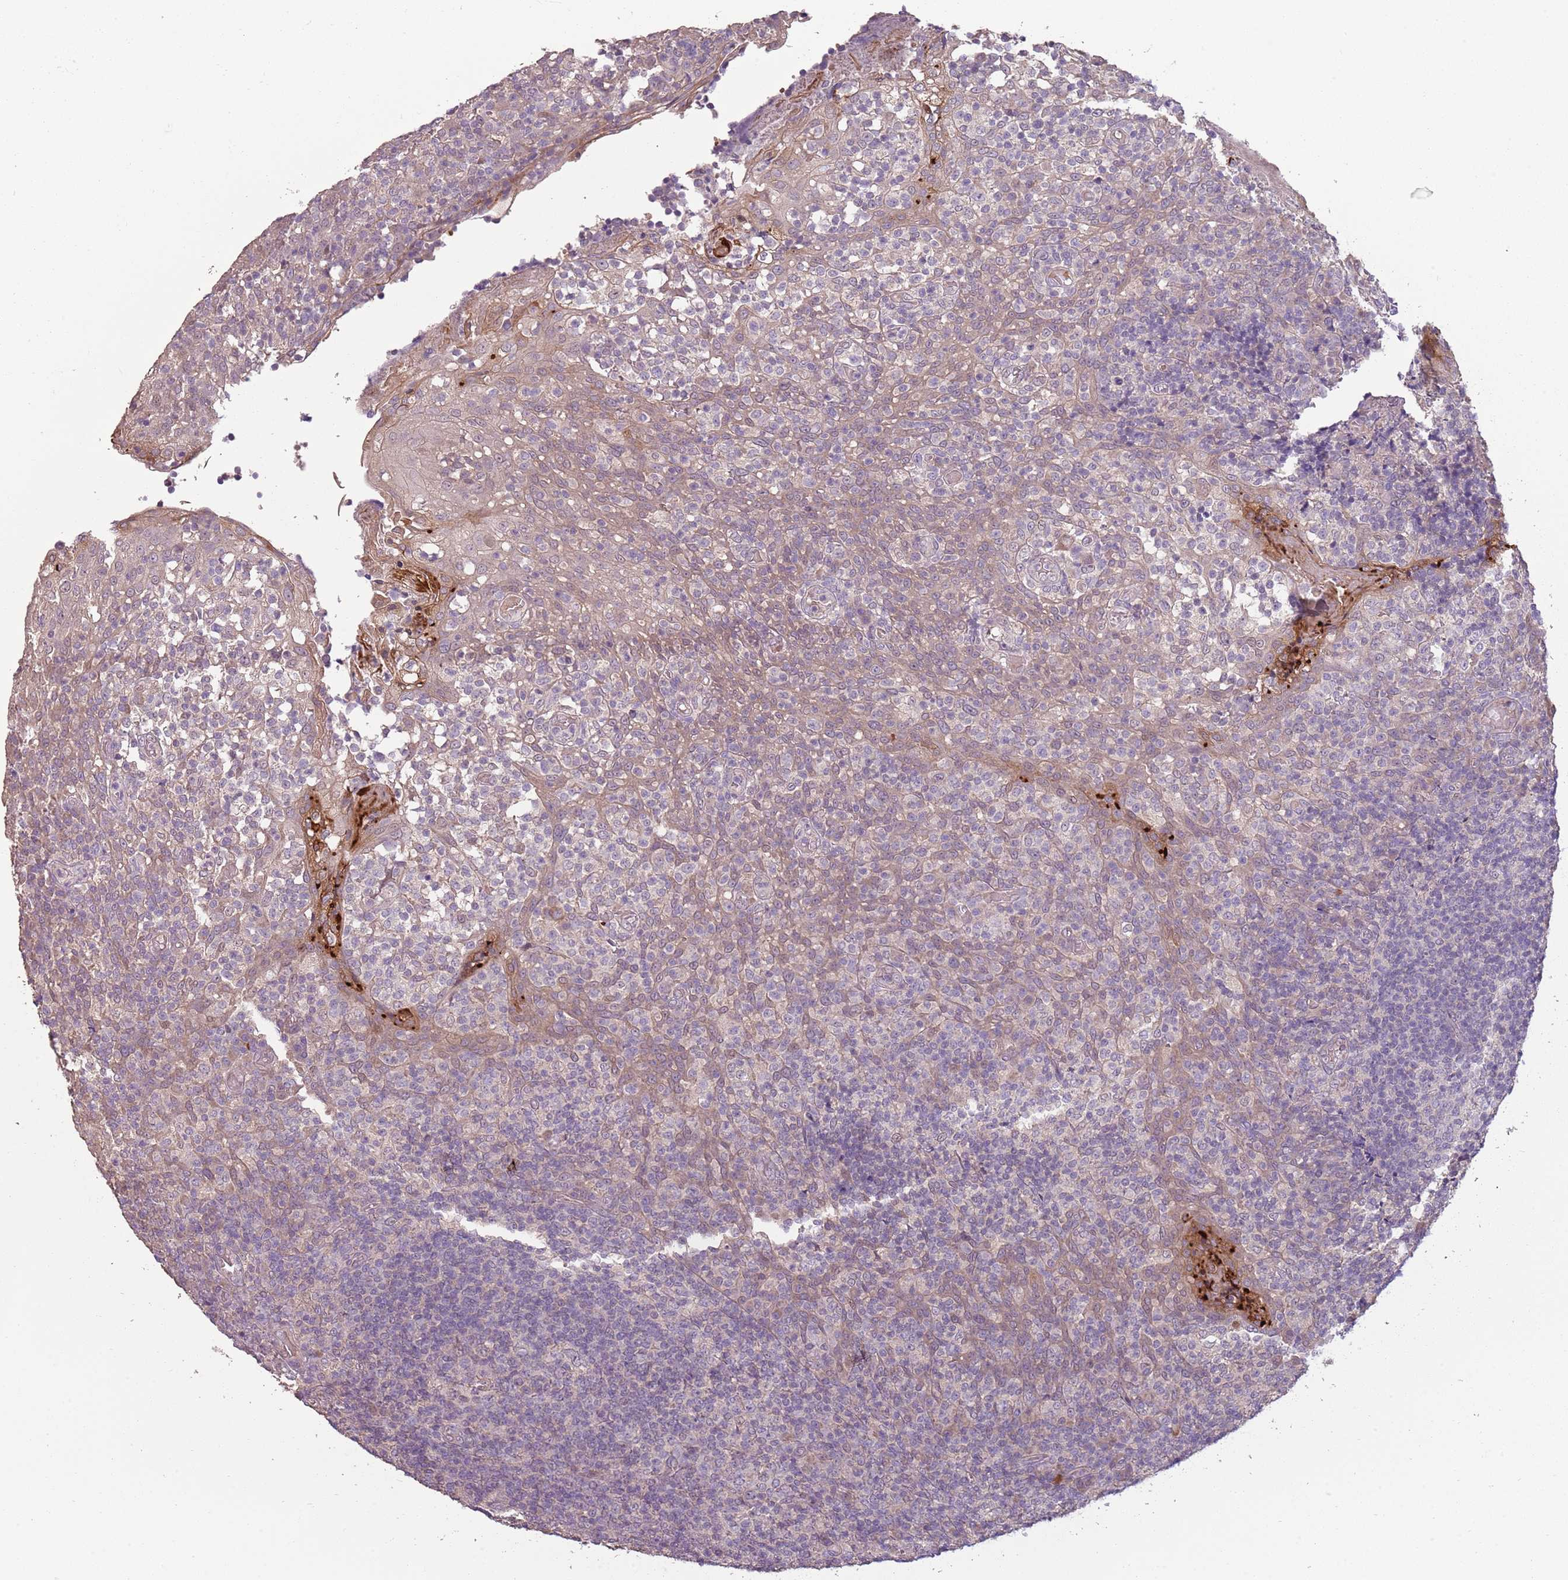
{"staining": {"intensity": "negative", "quantity": "none", "location": "none"}, "tissue": "tonsil", "cell_type": "Germinal center cells", "image_type": "normal", "snomed": [{"axis": "morphology", "description": "Normal tissue, NOS"}, {"axis": "topography", "description": "Tonsil"}], "caption": "The image reveals no staining of germinal center cells in benign tonsil. The staining is performed using DAB brown chromogen with nuclei counter-stained in using hematoxylin.", "gene": "TEKT4", "patient": {"sex": "female", "age": 19}}